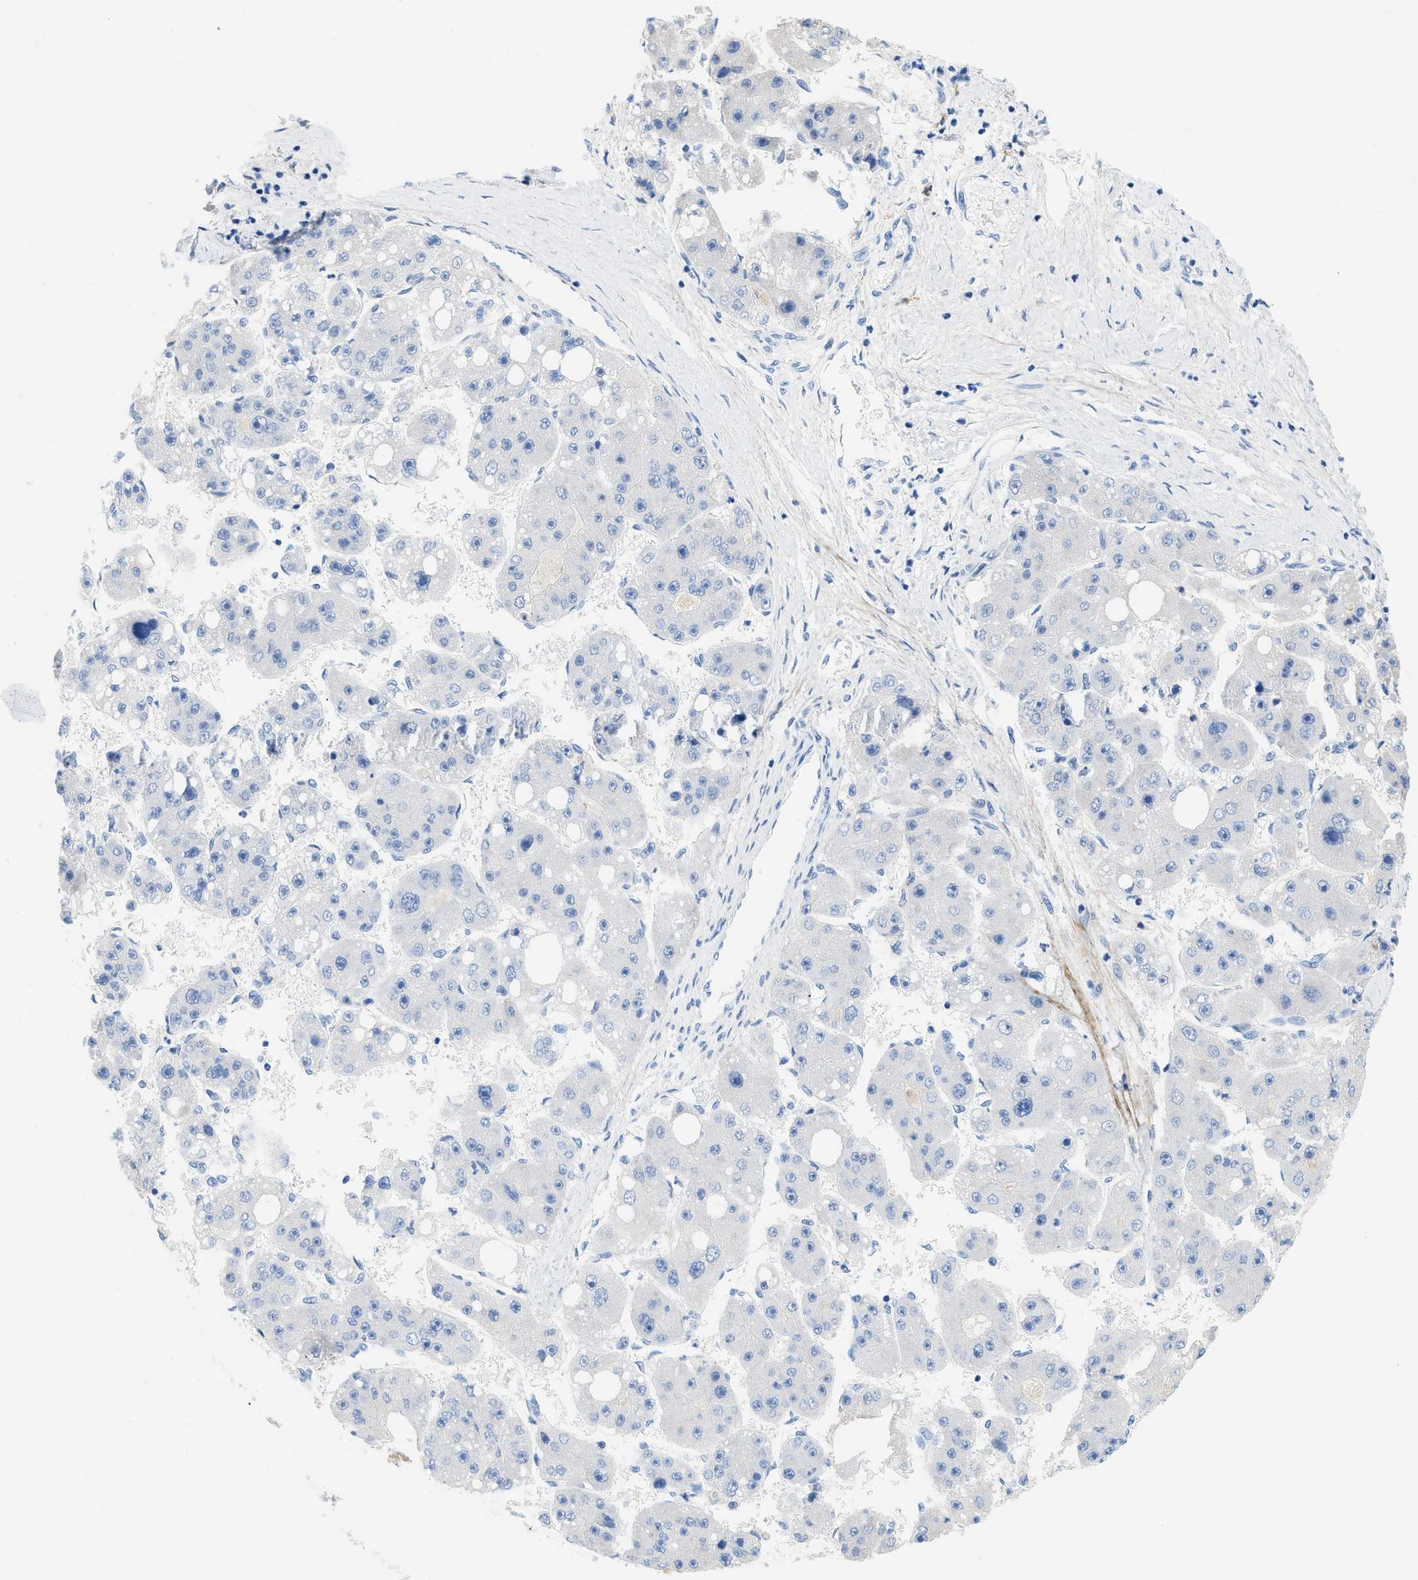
{"staining": {"intensity": "negative", "quantity": "none", "location": "none"}, "tissue": "liver cancer", "cell_type": "Tumor cells", "image_type": "cancer", "snomed": [{"axis": "morphology", "description": "Carcinoma, Hepatocellular, NOS"}, {"axis": "topography", "description": "Liver"}], "caption": "The micrograph exhibits no significant positivity in tumor cells of liver cancer.", "gene": "COL3A1", "patient": {"sex": "female", "age": 61}}